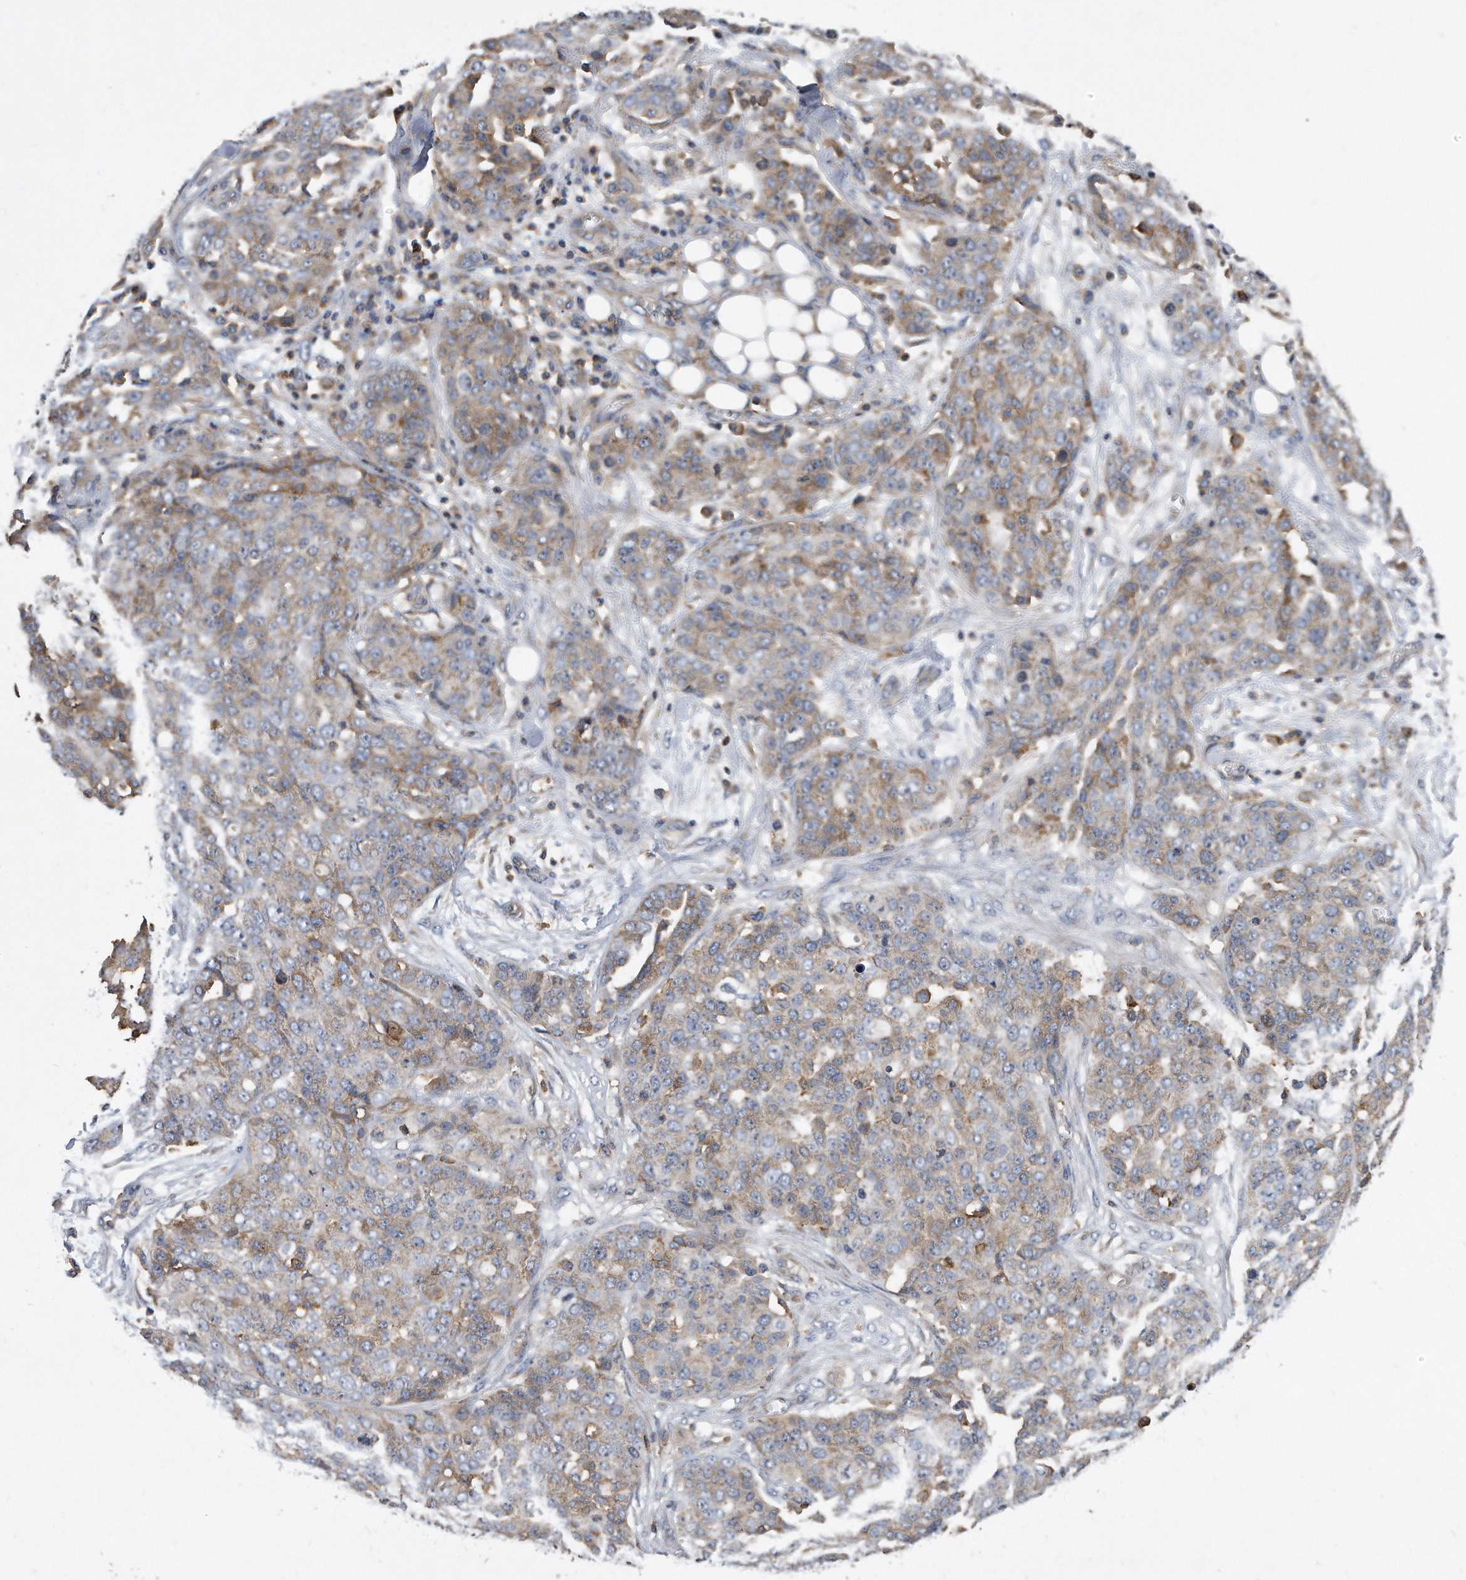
{"staining": {"intensity": "weak", "quantity": "25%-75%", "location": "cytoplasmic/membranous"}, "tissue": "ovarian cancer", "cell_type": "Tumor cells", "image_type": "cancer", "snomed": [{"axis": "morphology", "description": "Cystadenocarcinoma, serous, NOS"}, {"axis": "topography", "description": "Soft tissue"}, {"axis": "topography", "description": "Ovary"}], "caption": "Immunohistochemical staining of human serous cystadenocarcinoma (ovarian) displays low levels of weak cytoplasmic/membranous staining in about 25%-75% of tumor cells.", "gene": "ATG5", "patient": {"sex": "female", "age": 57}}